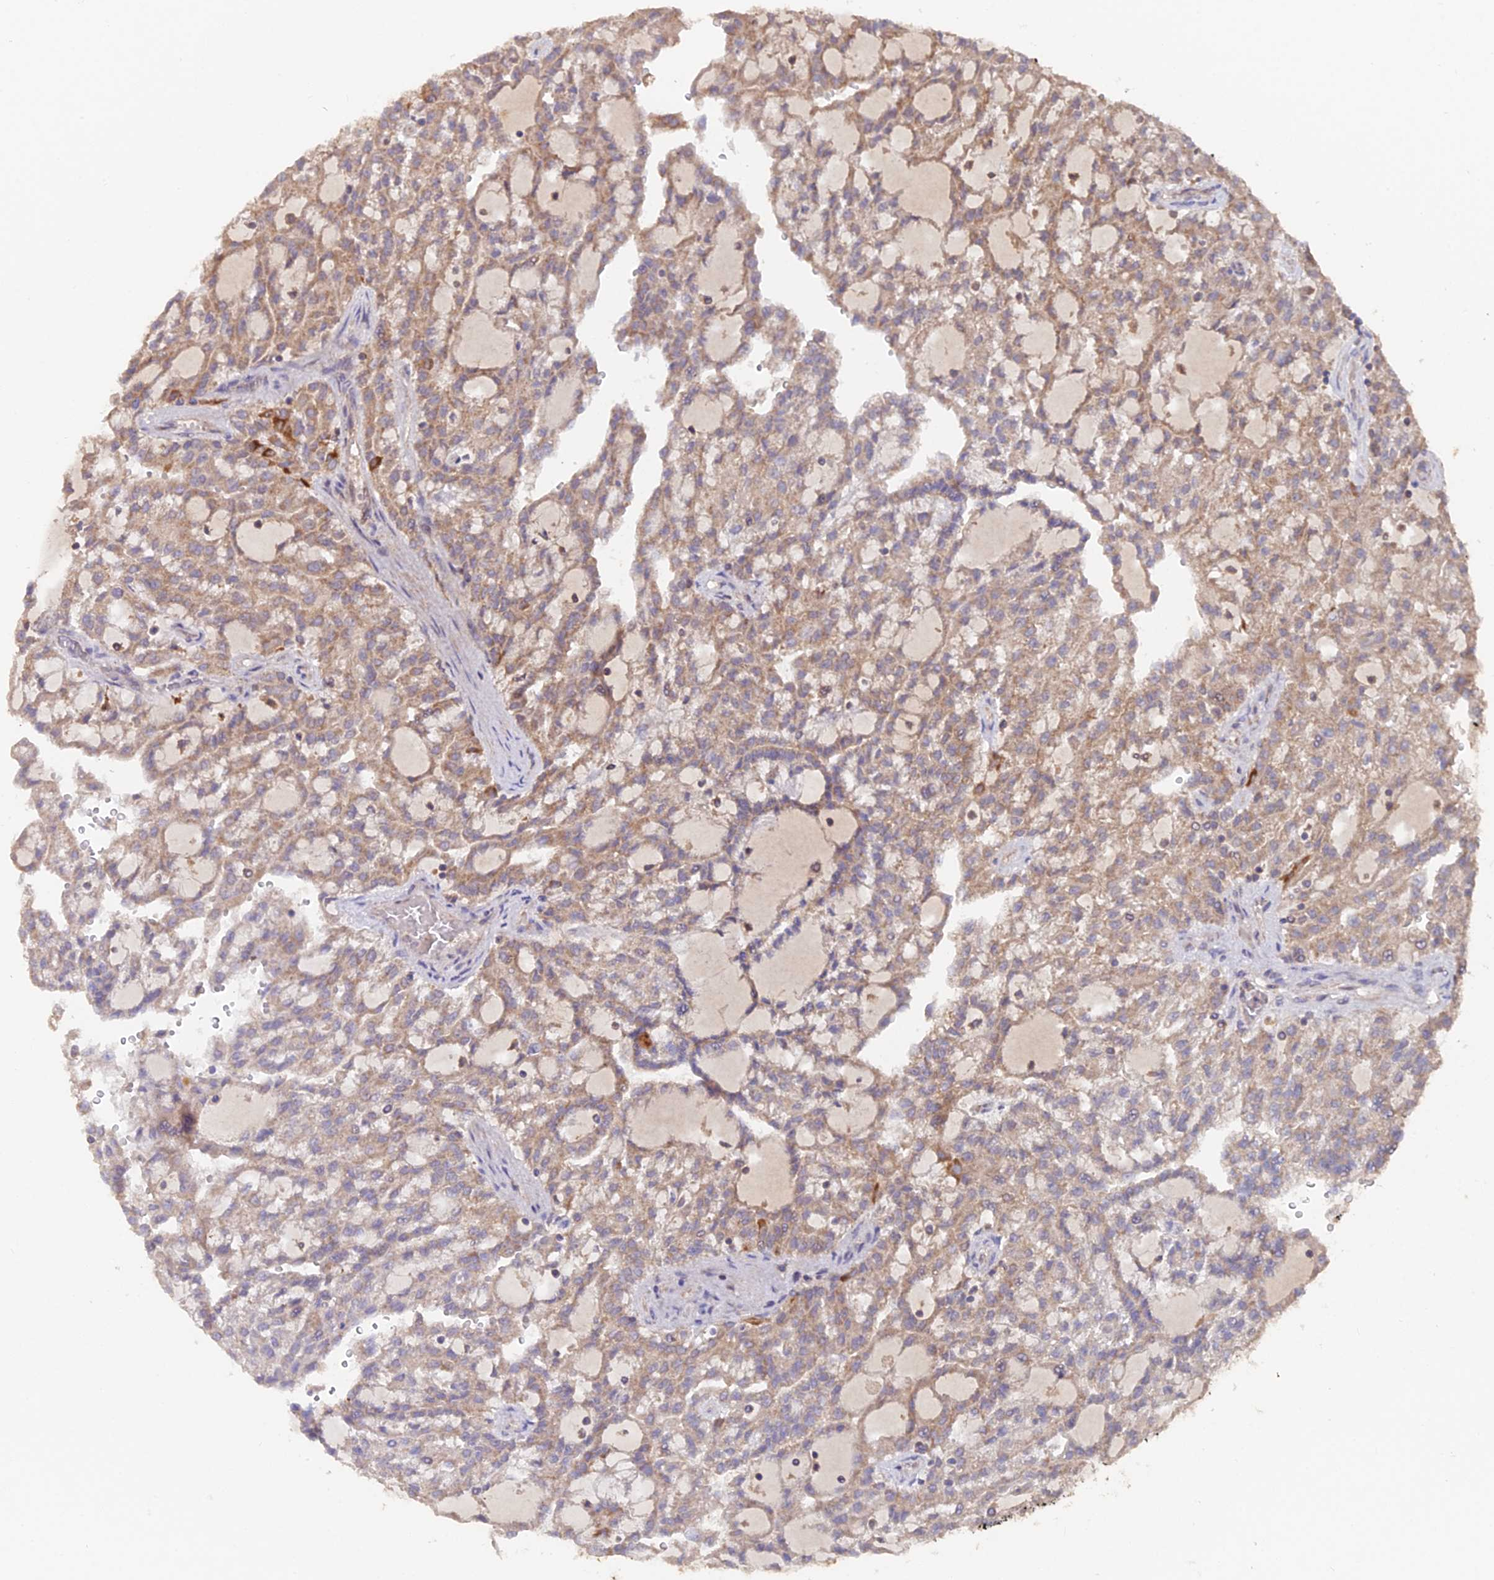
{"staining": {"intensity": "weak", "quantity": ">75%", "location": "cytoplasmic/membranous"}, "tissue": "renal cancer", "cell_type": "Tumor cells", "image_type": "cancer", "snomed": [{"axis": "morphology", "description": "Adenocarcinoma, NOS"}, {"axis": "topography", "description": "Kidney"}], "caption": "Adenocarcinoma (renal) stained for a protein (brown) reveals weak cytoplasmic/membranous positive staining in about >75% of tumor cells.", "gene": "IFT22", "patient": {"sex": "male", "age": 63}}